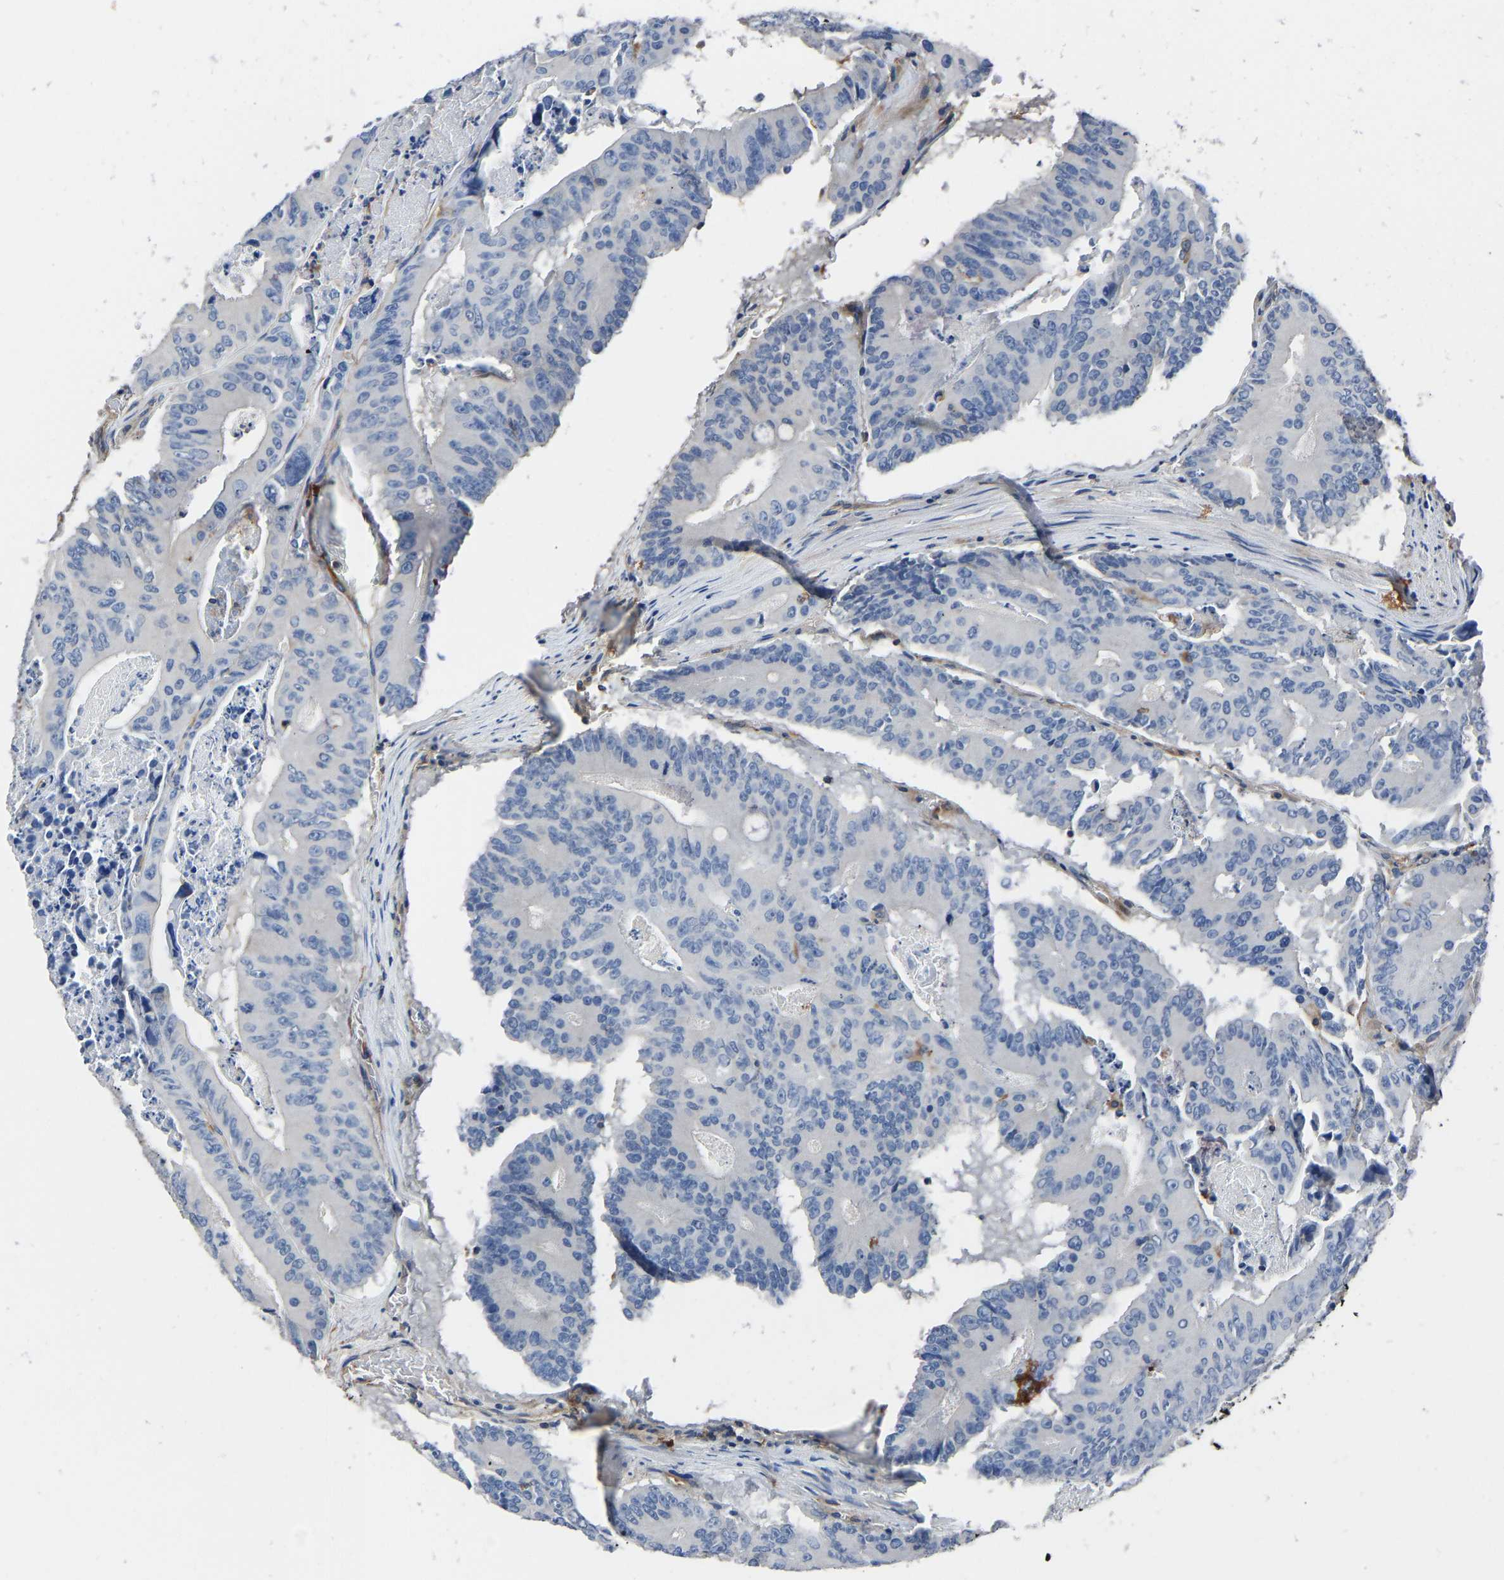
{"staining": {"intensity": "negative", "quantity": "none", "location": "none"}, "tissue": "colorectal cancer", "cell_type": "Tumor cells", "image_type": "cancer", "snomed": [{"axis": "morphology", "description": "Adenocarcinoma, NOS"}, {"axis": "topography", "description": "Colon"}], "caption": "Immunohistochemistry (IHC) image of human colorectal adenocarcinoma stained for a protein (brown), which reveals no staining in tumor cells.", "gene": "PRKAR1A", "patient": {"sex": "male", "age": 87}}